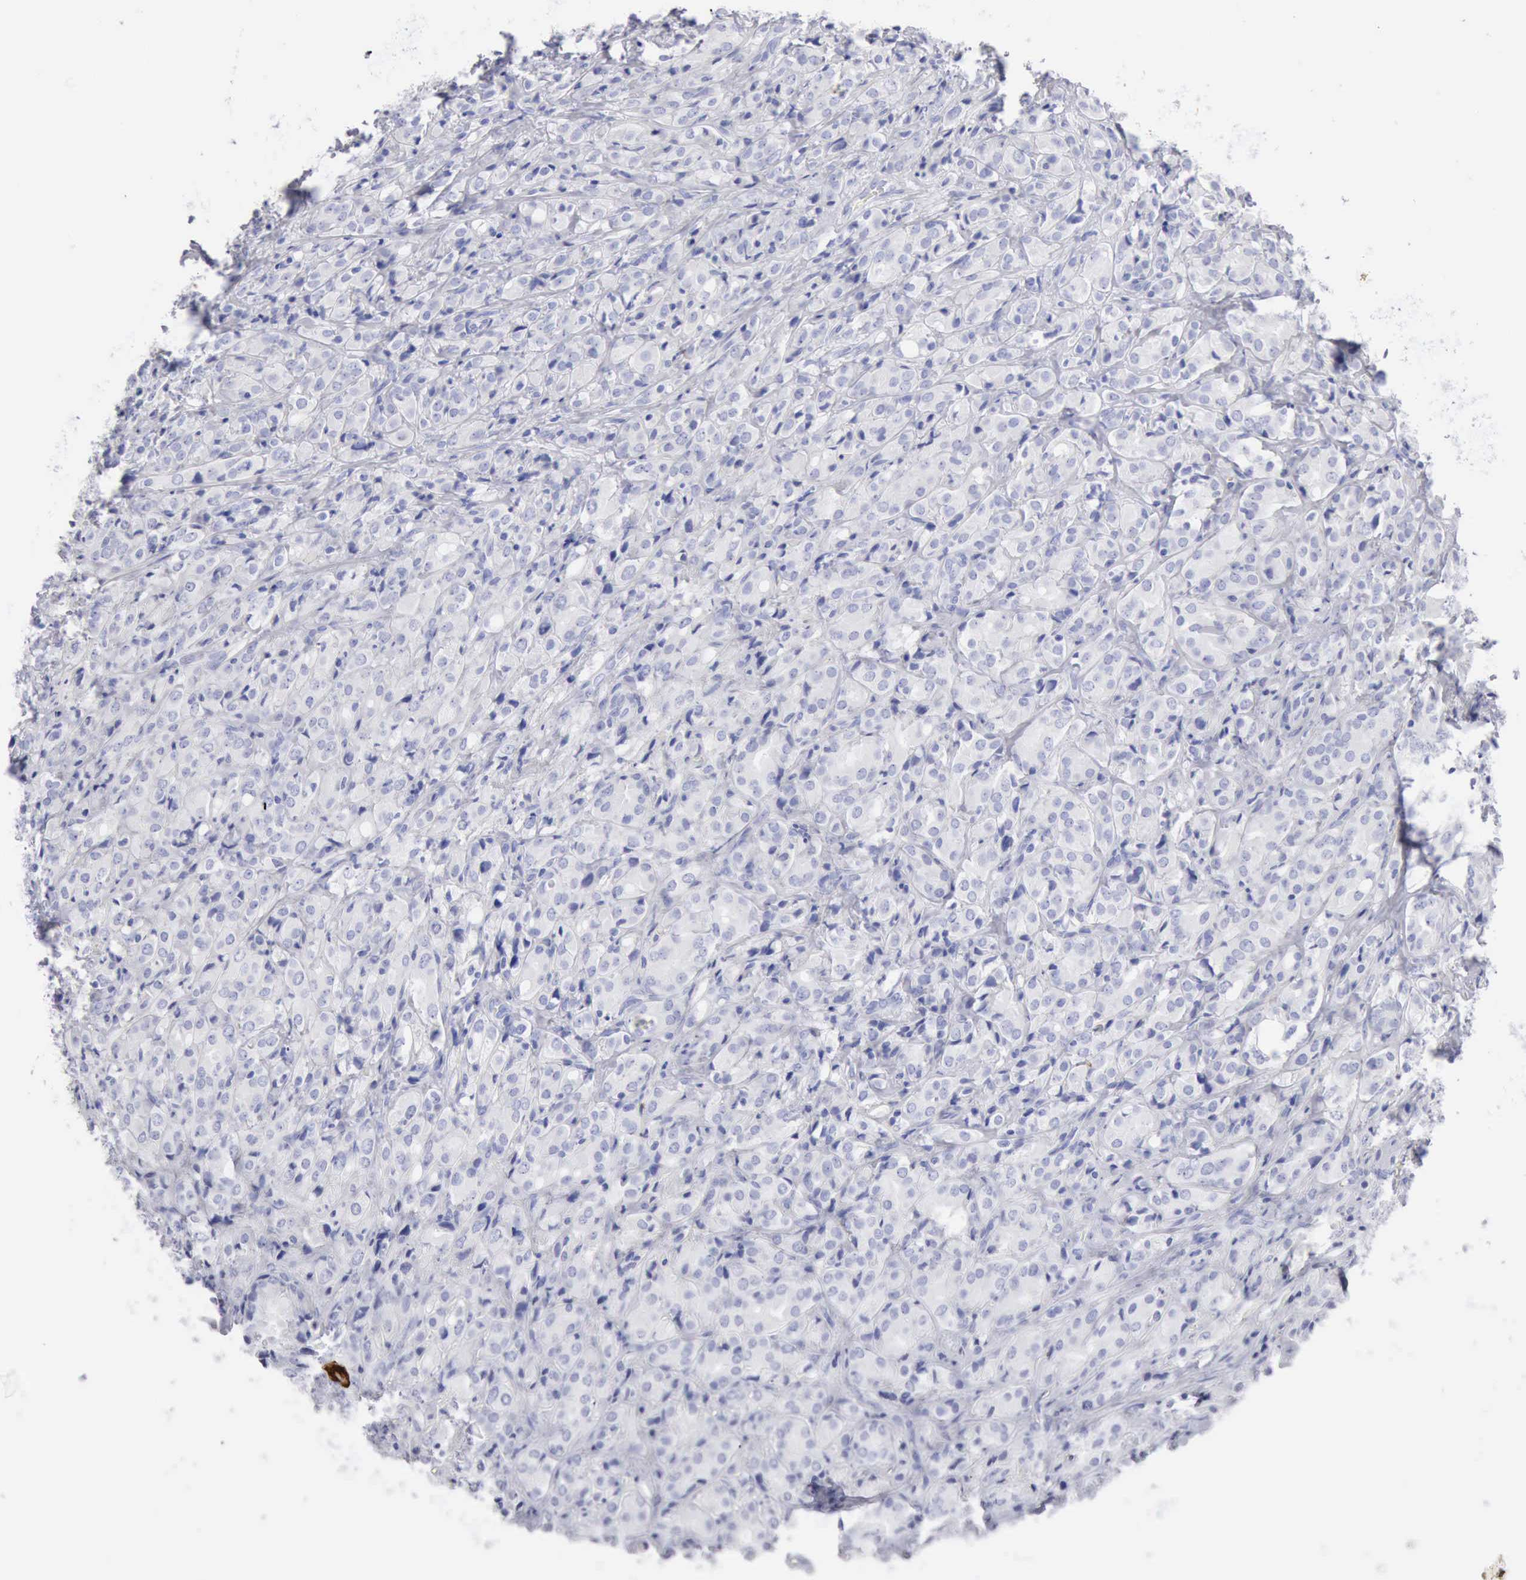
{"staining": {"intensity": "negative", "quantity": "none", "location": "none"}, "tissue": "prostate cancer", "cell_type": "Tumor cells", "image_type": "cancer", "snomed": [{"axis": "morphology", "description": "Adenocarcinoma, High grade"}, {"axis": "topography", "description": "Prostate"}], "caption": "Tumor cells show no significant expression in prostate cancer (adenocarcinoma (high-grade)).", "gene": "KRT5", "patient": {"sex": "male", "age": 68}}